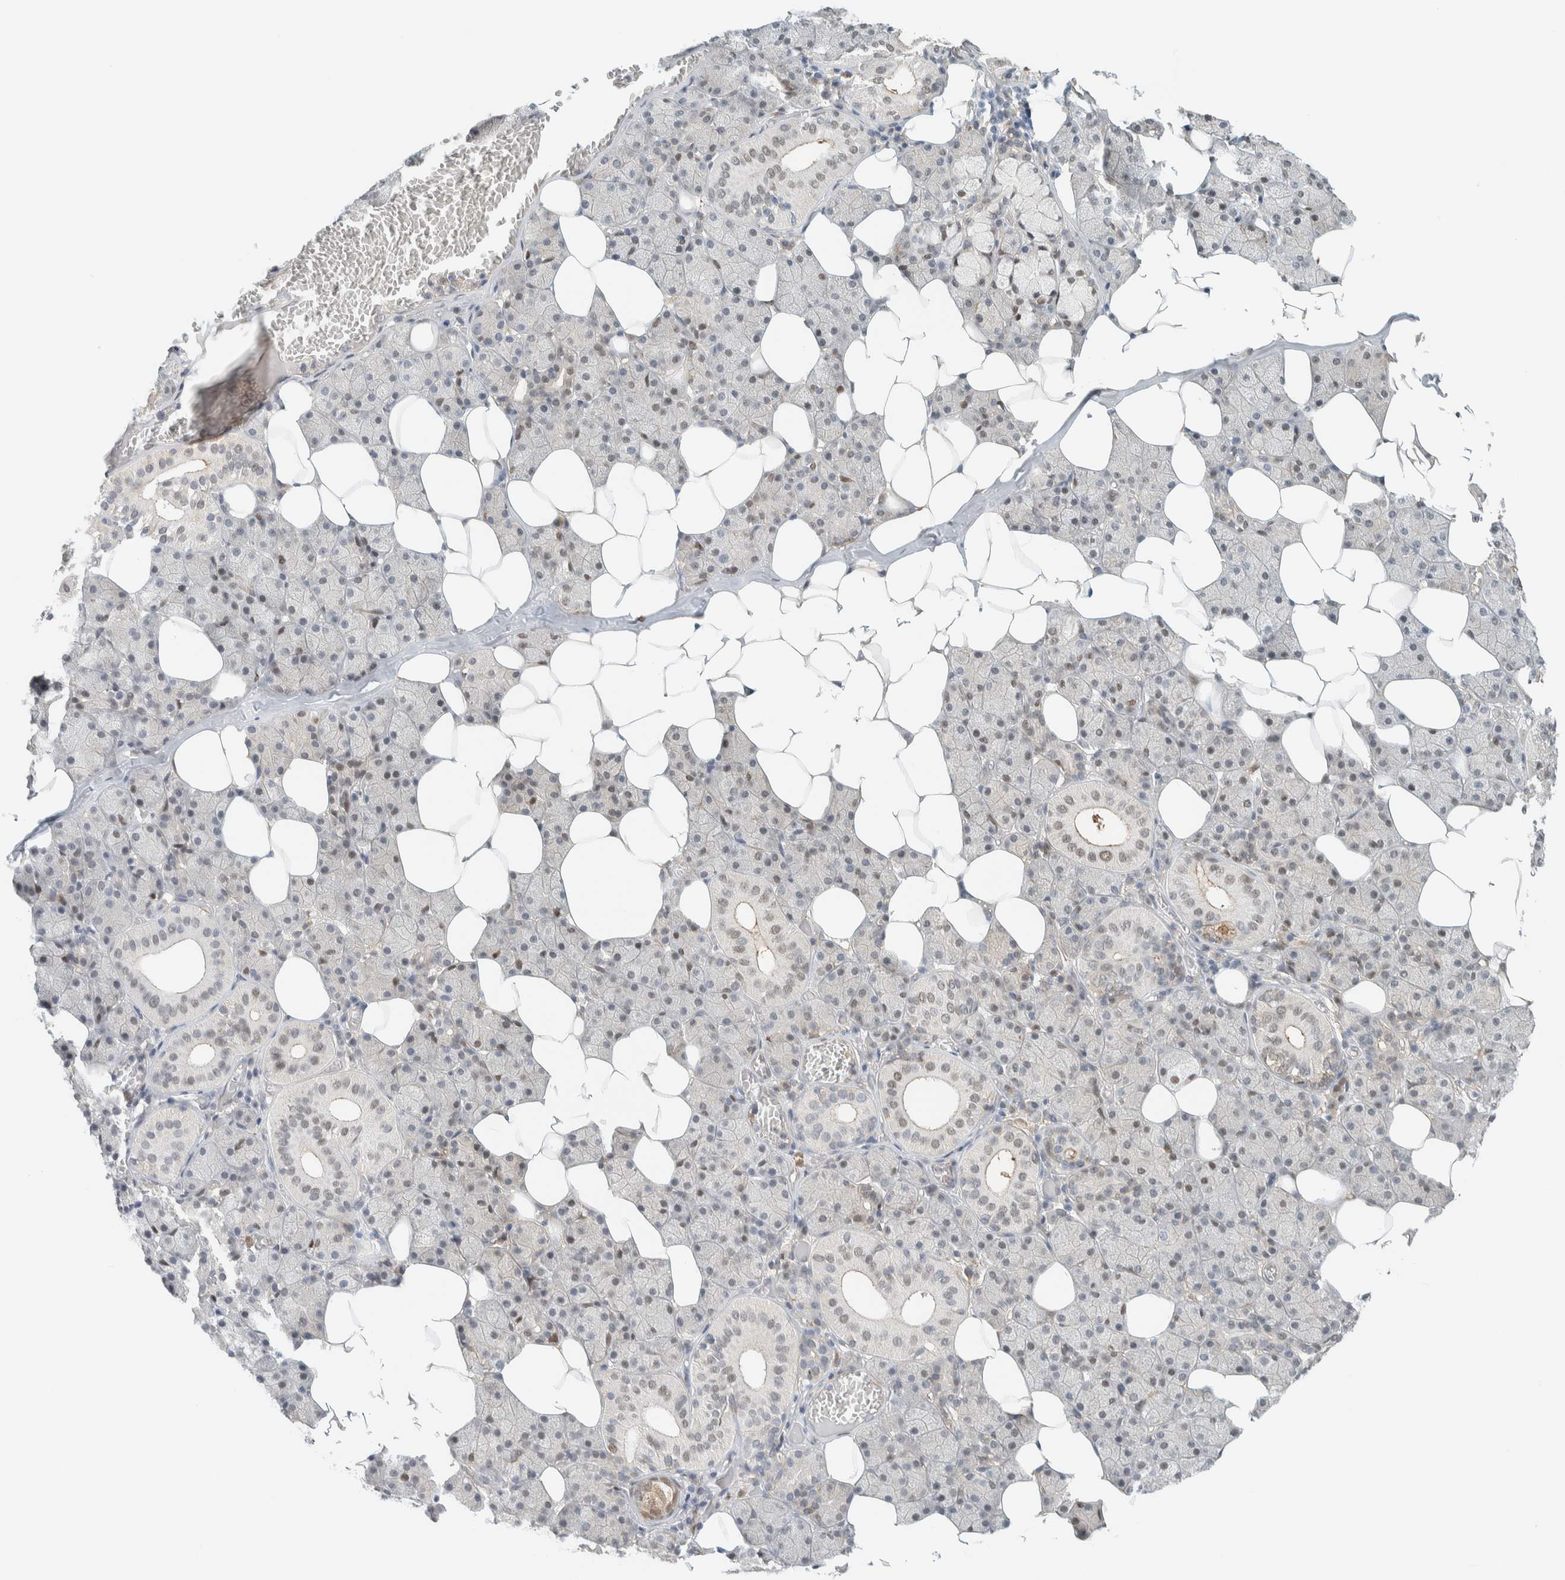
{"staining": {"intensity": "moderate", "quantity": "<25%", "location": "nuclear"}, "tissue": "salivary gland", "cell_type": "Glandular cells", "image_type": "normal", "snomed": [{"axis": "morphology", "description": "Normal tissue, NOS"}, {"axis": "topography", "description": "Salivary gland"}], "caption": "Immunohistochemical staining of normal human salivary gland shows <25% levels of moderate nuclear protein staining in about <25% of glandular cells.", "gene": "TFE3", "patient": {"sex": "female", "age": 33}}